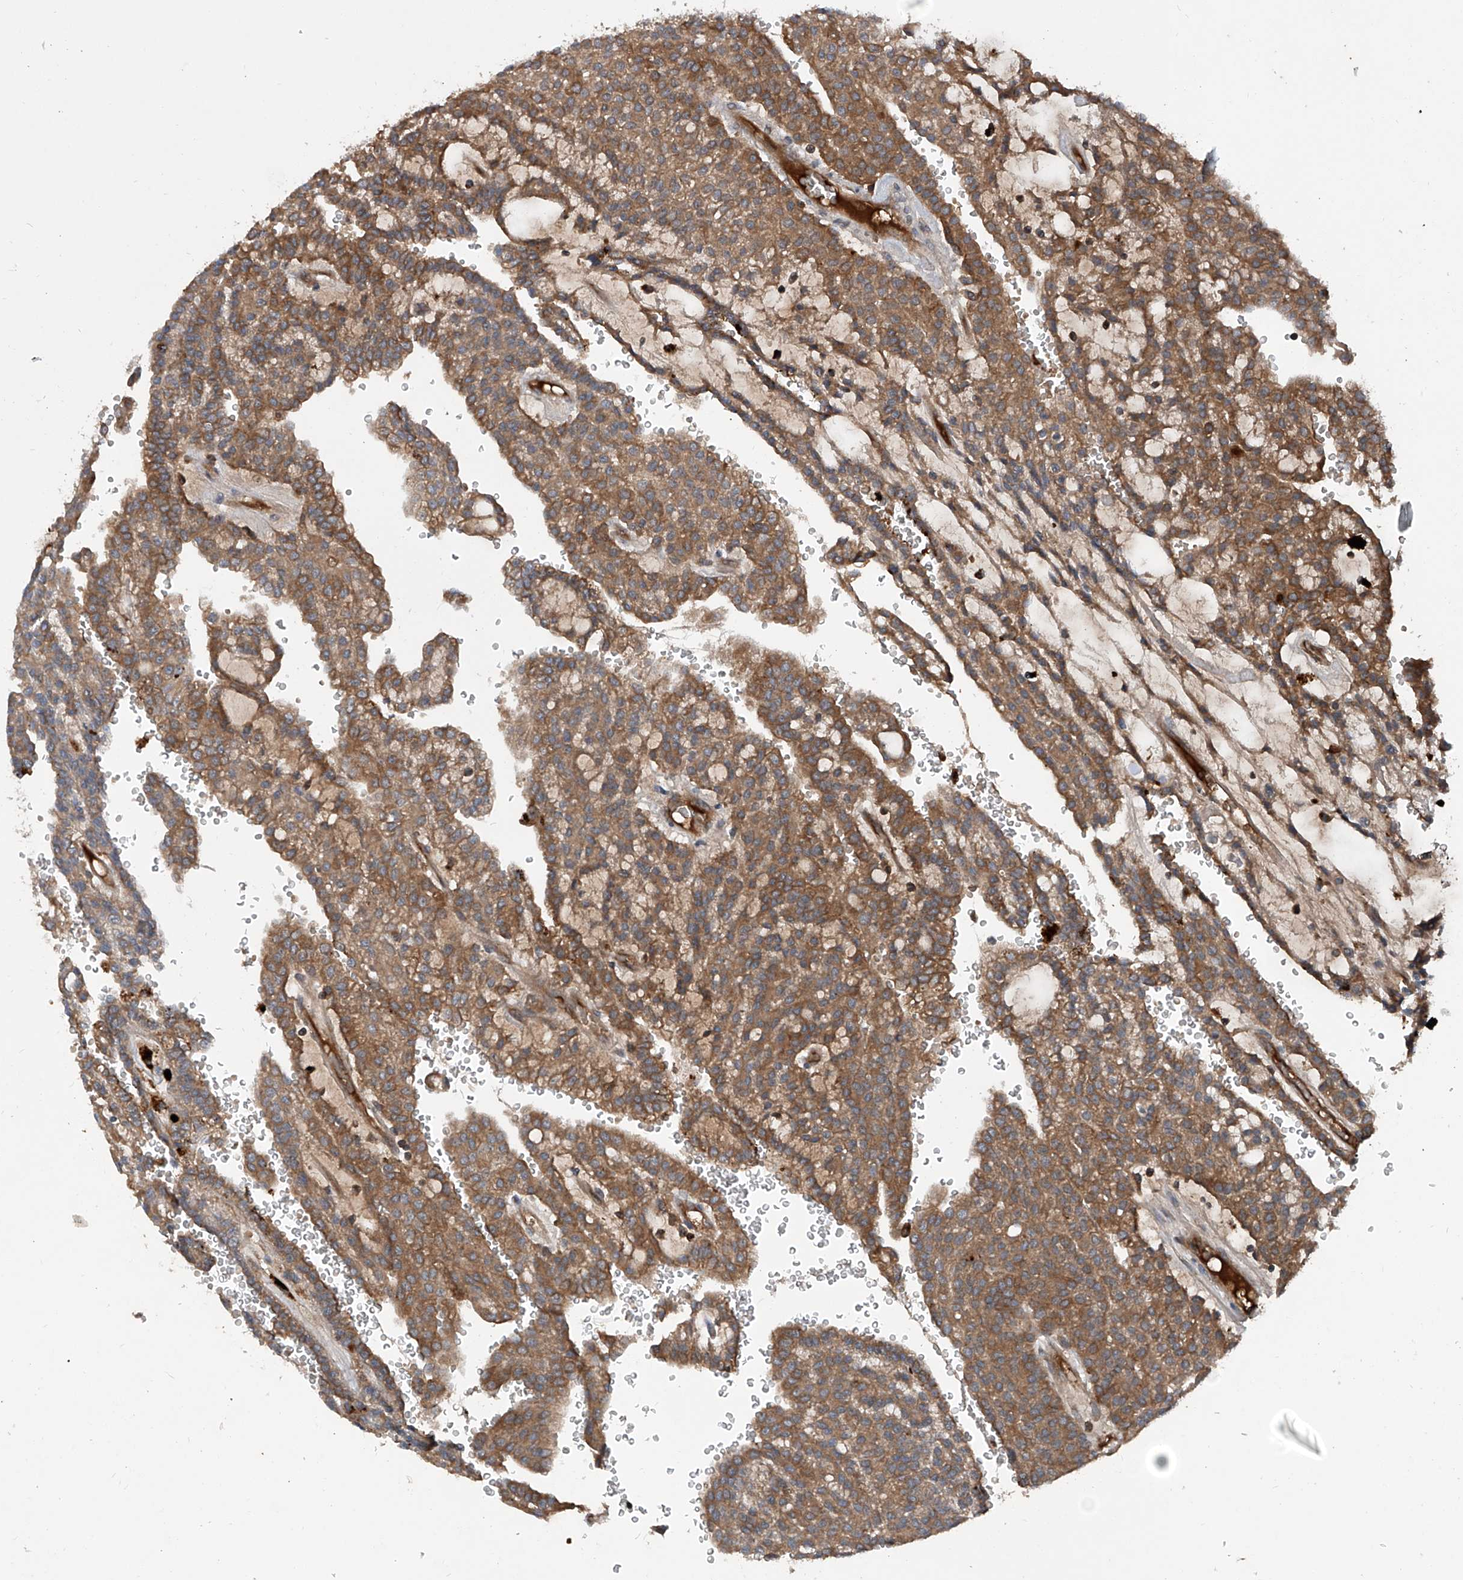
{"staining": {"intensity": "moderate", "quantity": ">75%", "location": "cytoplasmic/membranous"}, "tissue": "renal cancer", "cell_type": "Tumor cells", "image_type": "cancer", "snomed": [{"axis": "morphology", "description": "Adenocarcinoma, NOS"}, {"axis": "topography", "description": "Kidney"}], "caption": "Protein analysis of renal cancer (adenocarcinoma) tissue shows moderate cytoplasmic/membranous expression in about >75% of tumor cells. (IHC, brightfield microscopy, high magnification).", "gene": "ASCC3", "patient": {"sex": "male", "age": 63}}